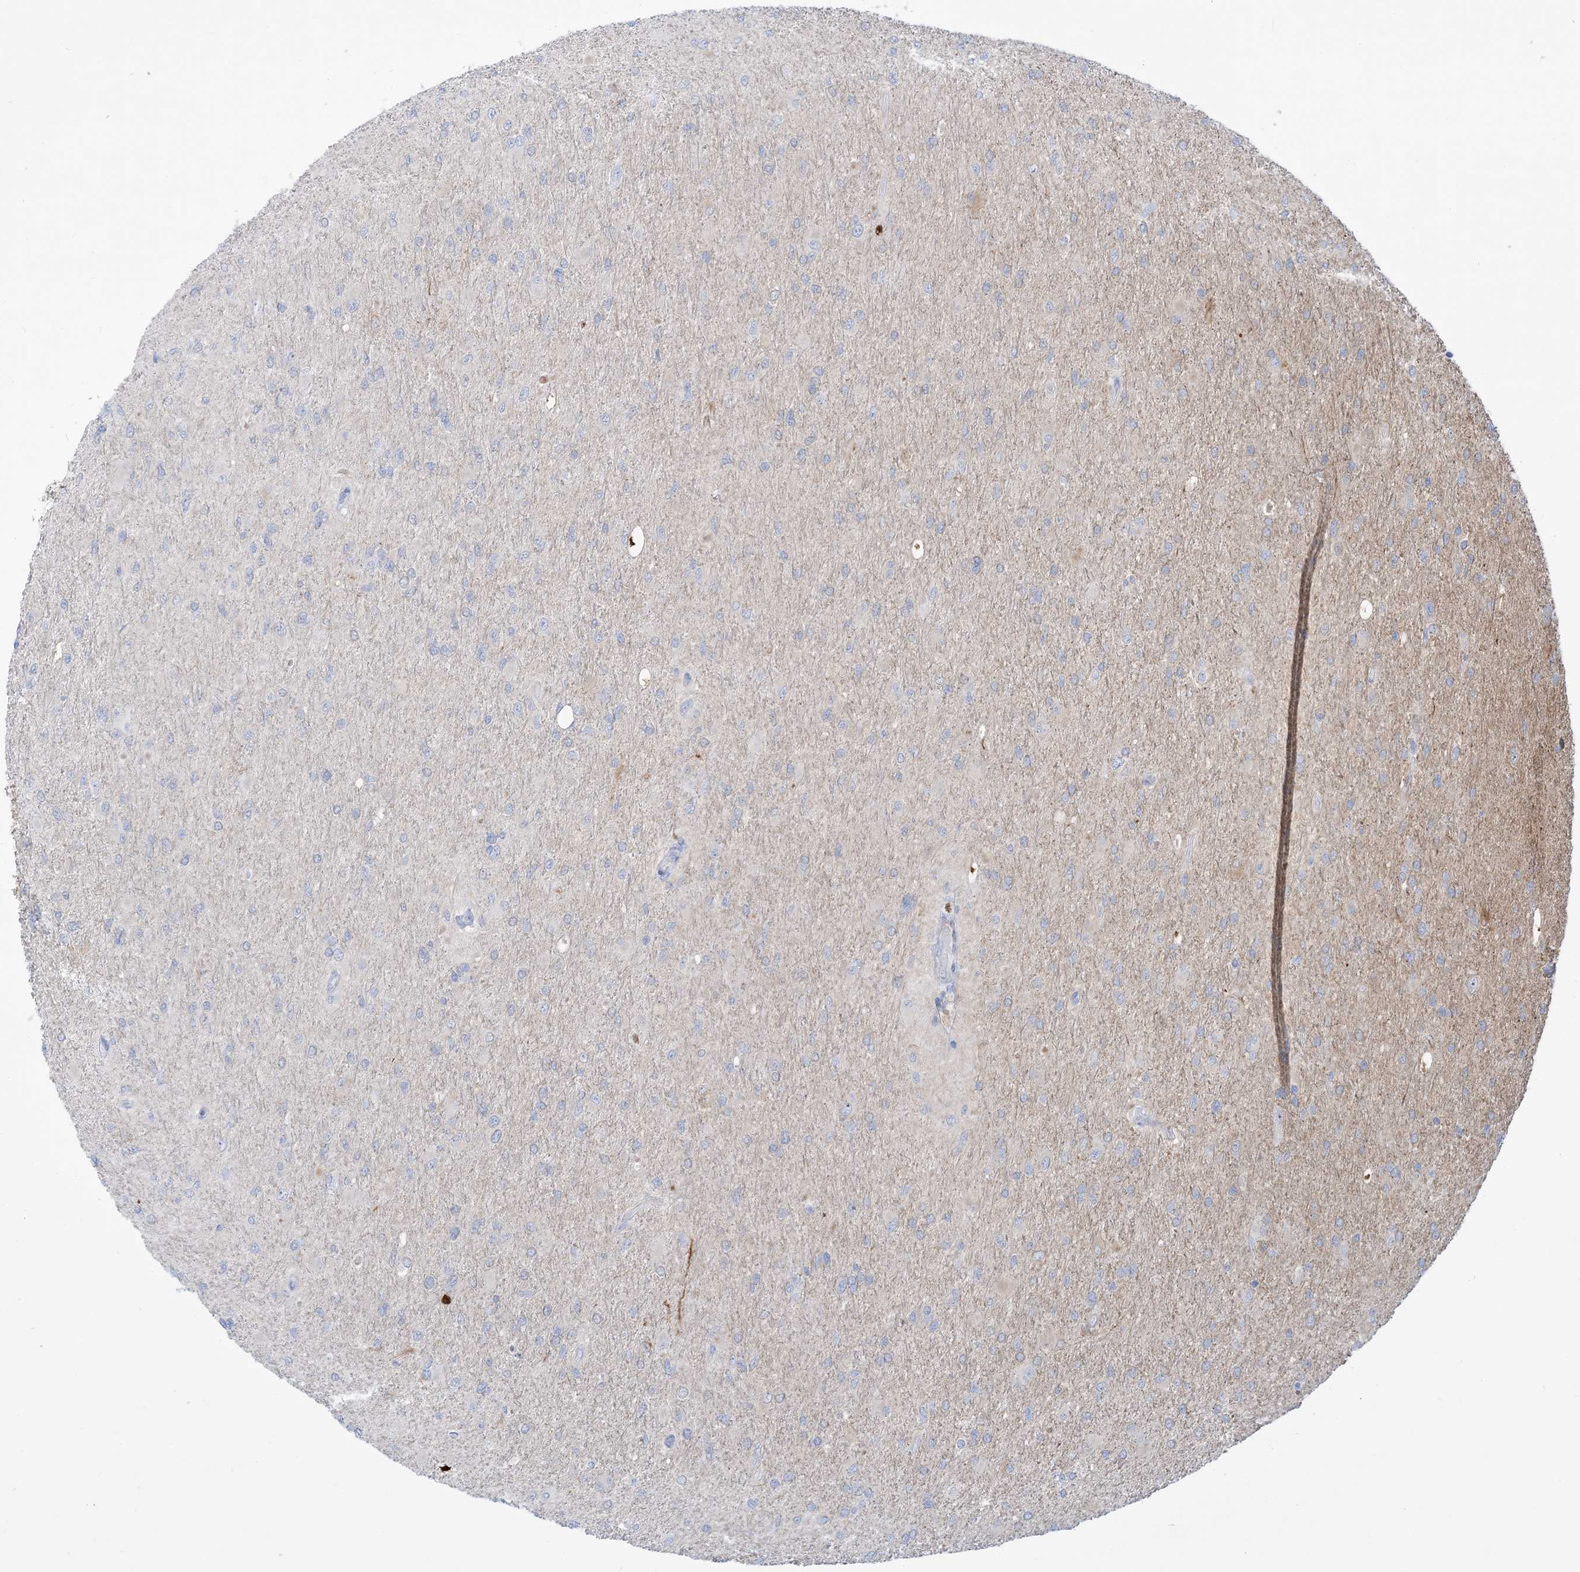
{"staining": {"intensity": "negative", "quantity": "none", "location": "none"}, "tissue": "glioma", "cell_type": "Tumor cells", "image_type": "cancer", "snomed": [{"axis": "morphology", "description": "Glioma, malignant, High grade"}, {"axis": "topography", "description": "Cerebral cortex"}], "caption": "Tumor cells show no significant protein expression in glioma. (DAB immunohistochemistry (IHC), high magnification).", "gene": "MARS2", "patient": {"sex": "female", "age": 36}}